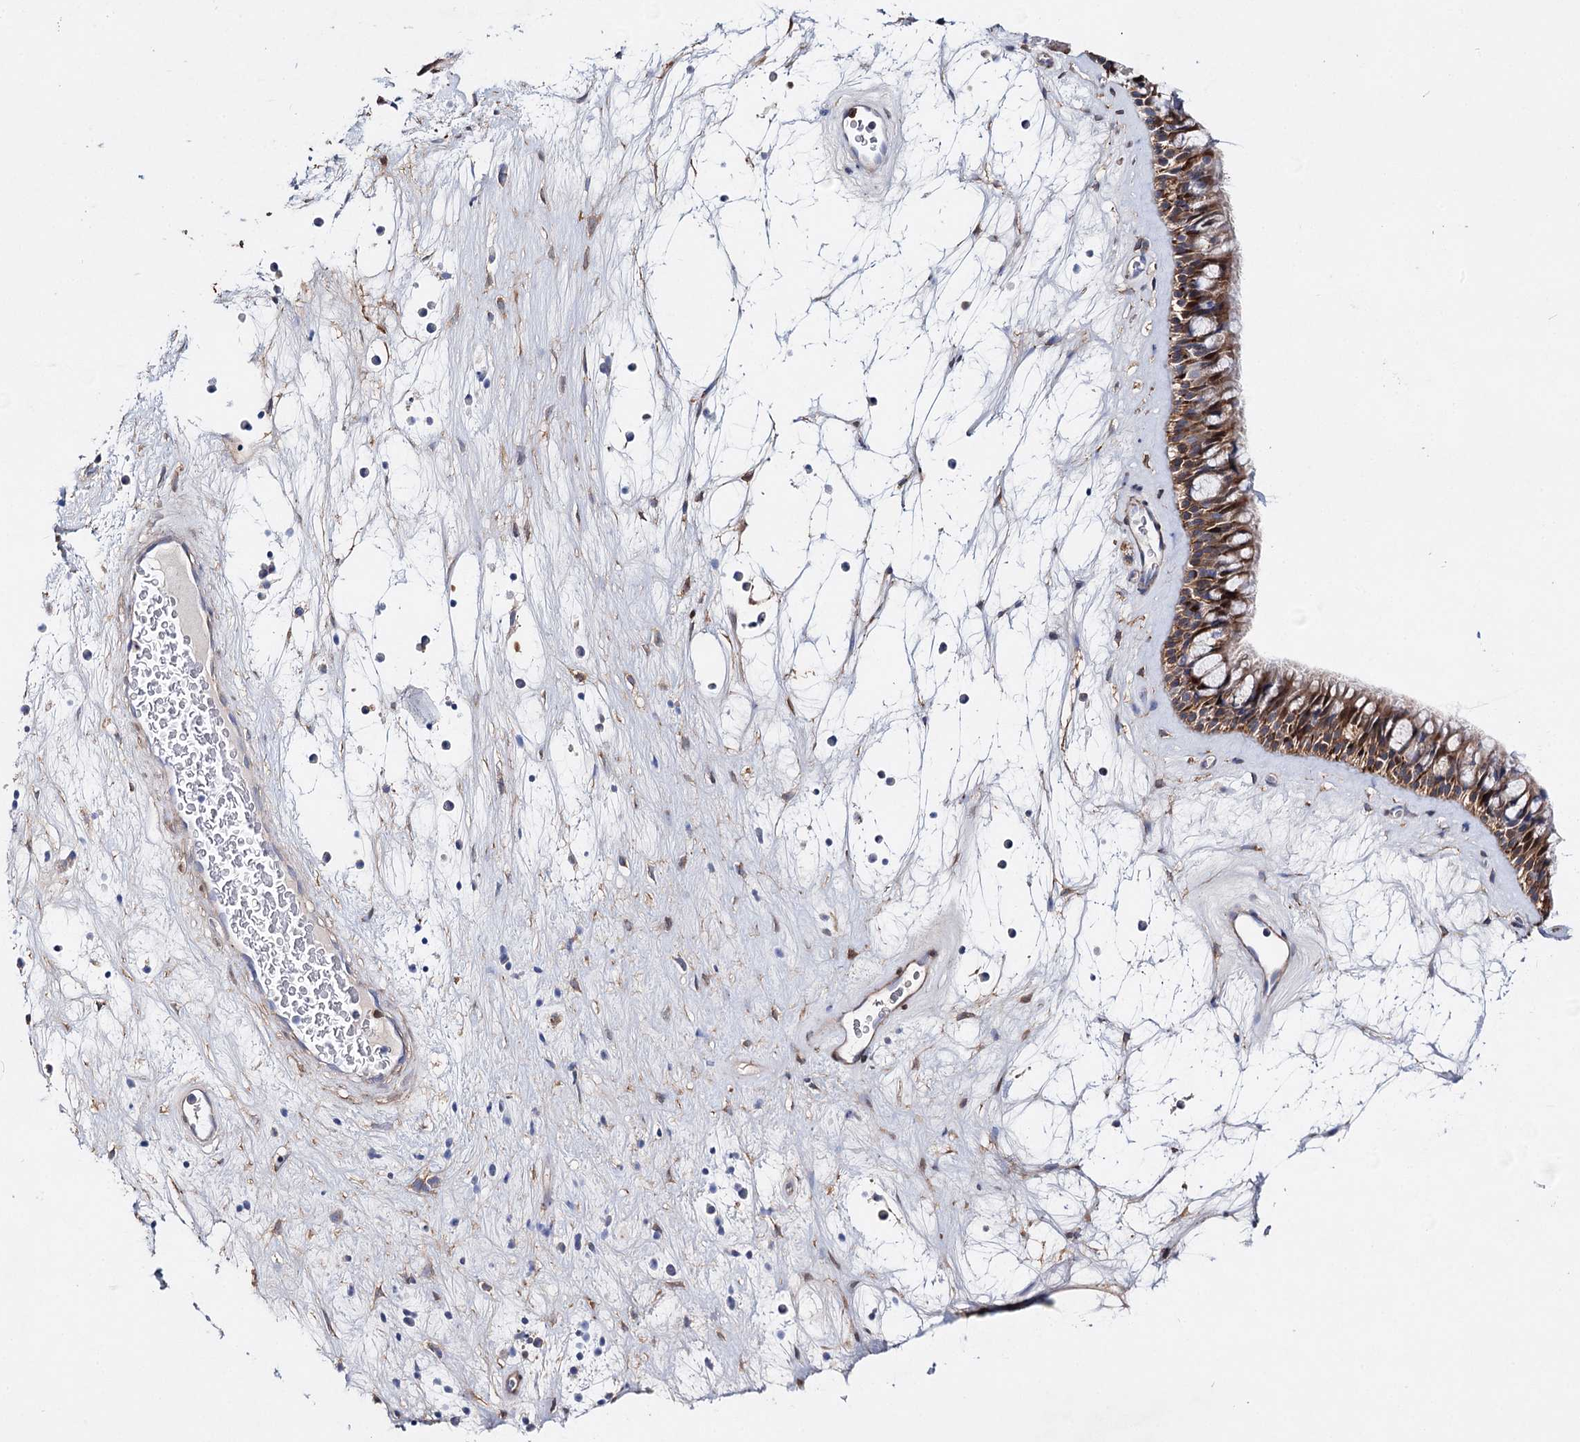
{"staining": {"intensity": "strong", "quantity": "25%-75%", "location": "cytoplasmic/membranous"}, "tissue": "nasopharynx", "cell_type": "Respiratory epithelial cells", "image_type": "normal", "snomed": [{"axis": "morphology", "description": "Normal tissue, NOS"}, {"axis": "topography", "description": "Nasopharynx"}], "caption": "Brown immunohistochemical staining in normal human nasopharynx exhibits strong cytoplasmic/membranous staining in about 25%-75% of respiratory epithelial cells.", "gene": "CFAP46", "patient": {"sex": "male", "age": 64}}